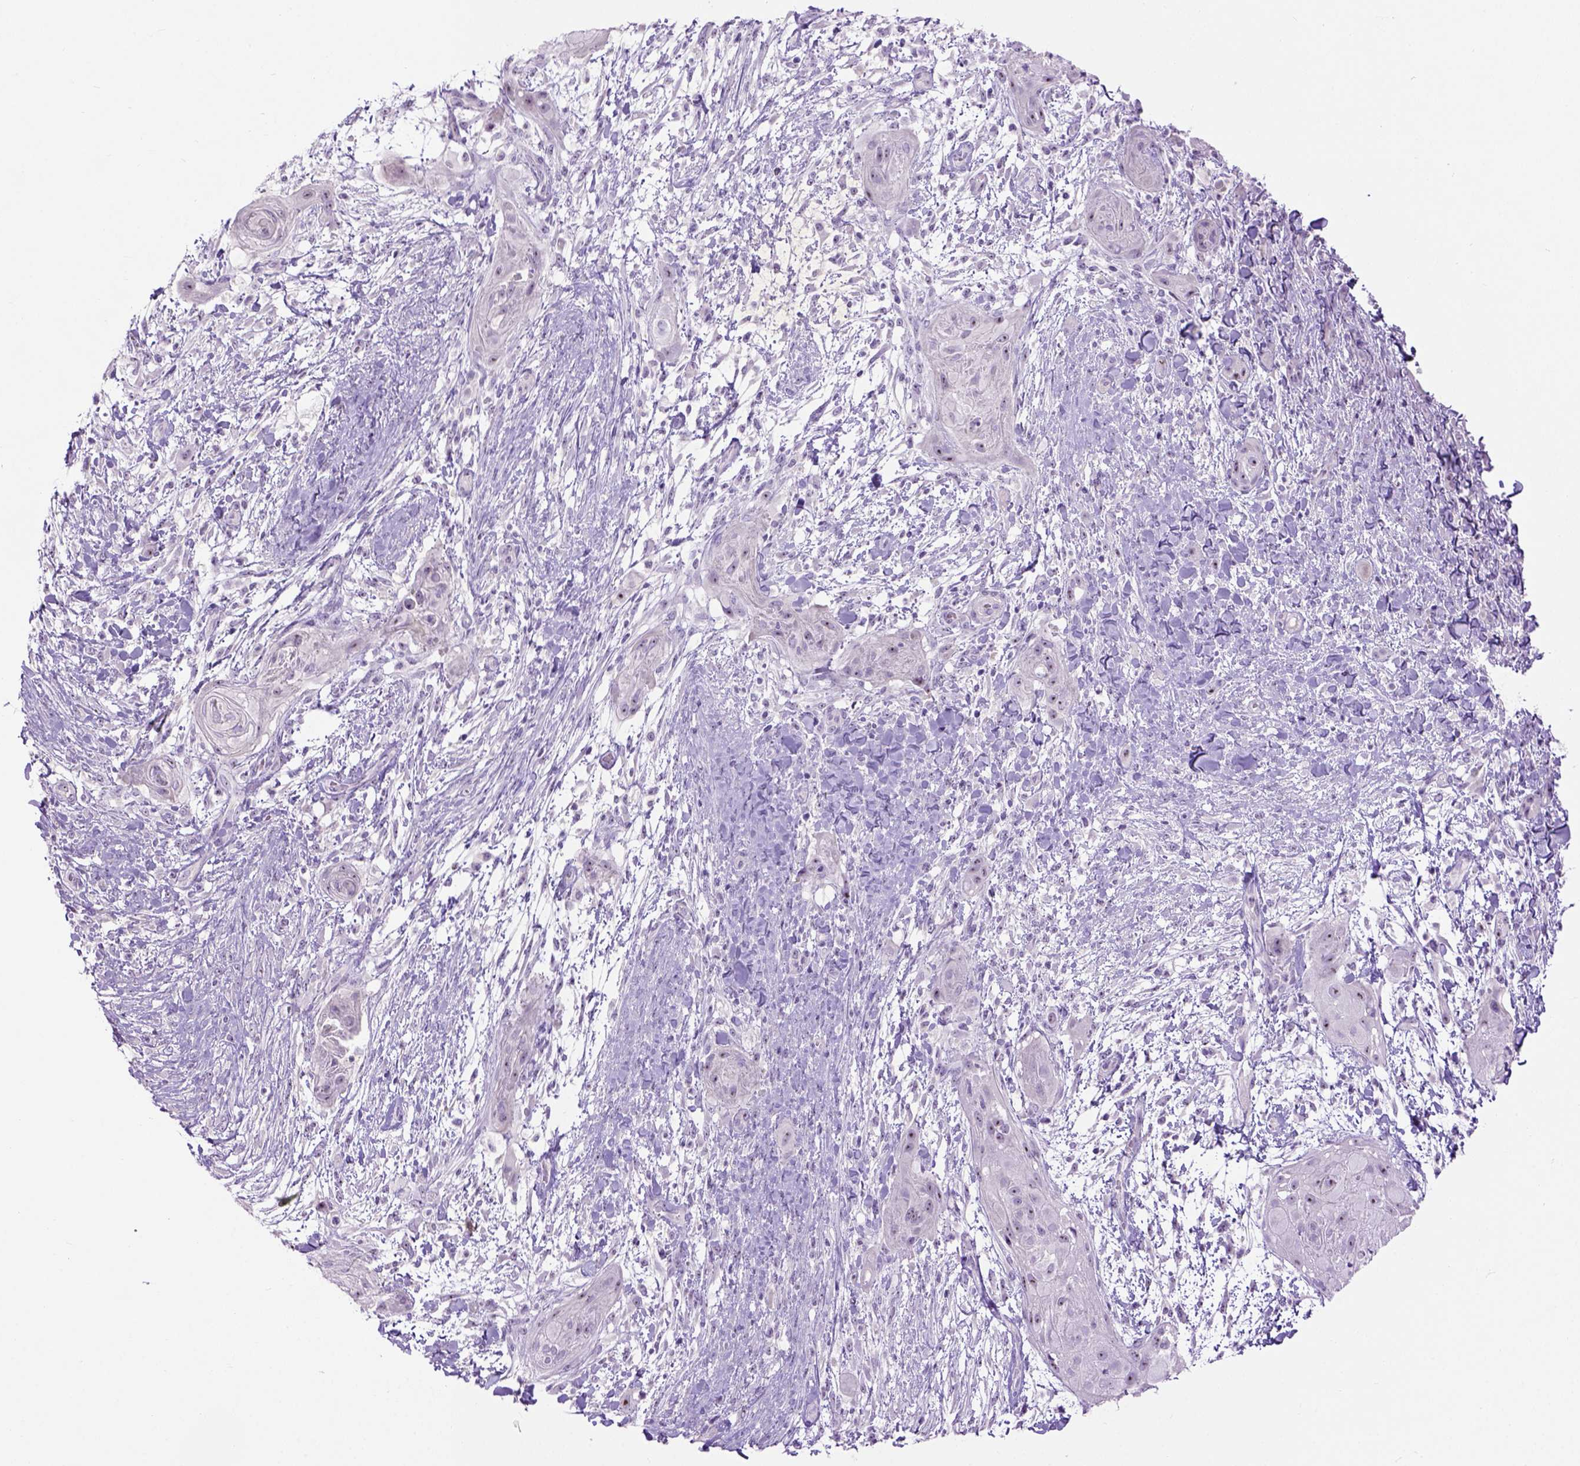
{"staining": {"intensity": "weak", "quantity": "25%-75%", "location": "nuclear"}, "tissue": "skin cancer", "cell_type": "Tumor cells", "image_type": "cancer", "snomed": [{"axis": "morphology", "description": "Squamous cell carcinoma, NOS"}, {"axis": "topography", "description": "Skin"}], "caption": "Tumor cells exhibit weak nuclear positivity in about 25%-75% of cells in skin cancer (squamous cell carcinoma). The staining was performed using DAB to visualize the protein expression in brown, while the nuclei were stained in blue with hematoxylin (Magnification: 20x).", "gene": "UTP4", "patient": {"sex": "male", "age": 62}}